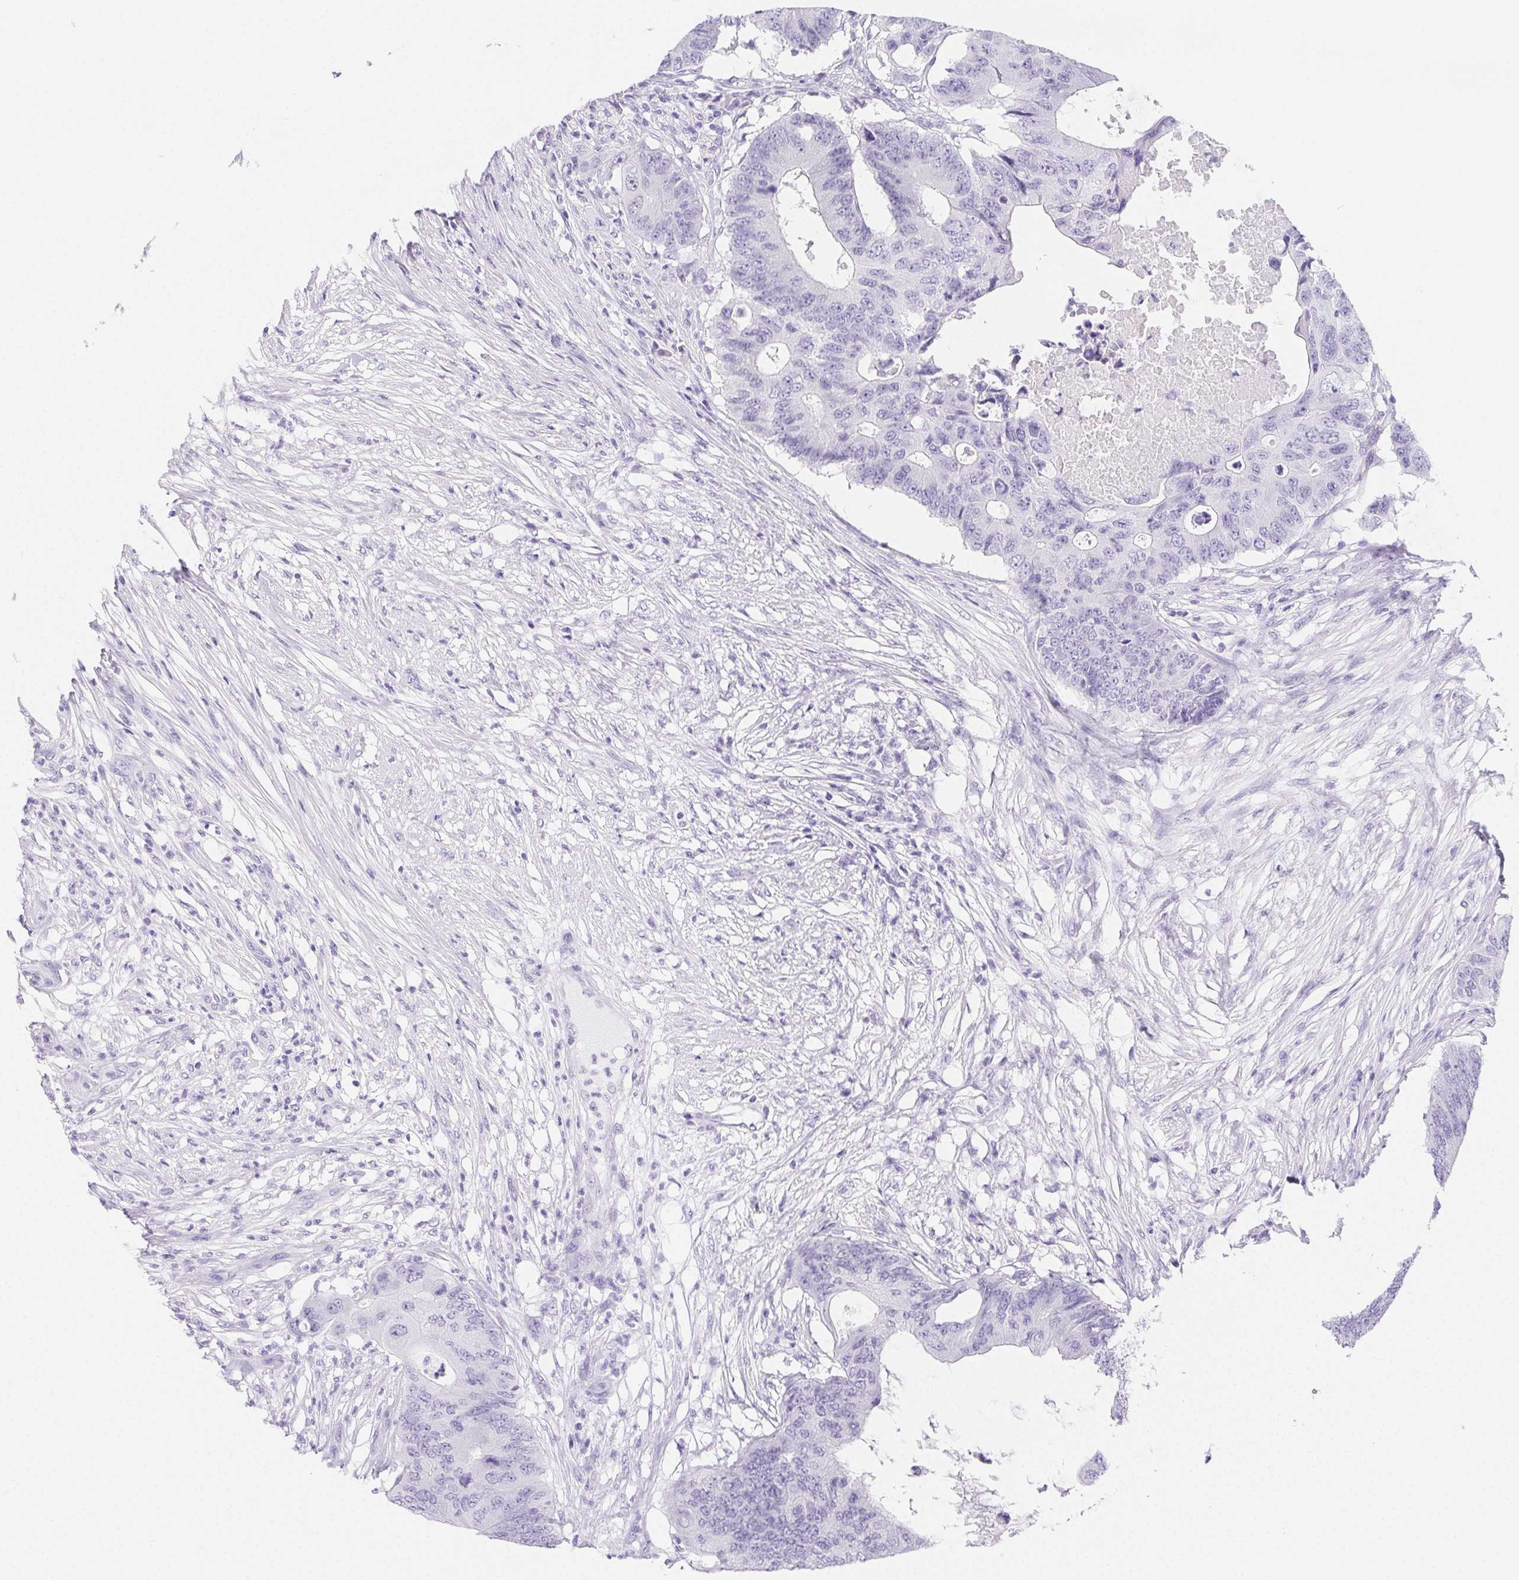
{"staining": {"intensity": "negative", "quantity": "none", "location": "none"}, "tissue": "colorectal cancer", "cell_type": "Tumor cells", "image_type": "cancer", "snomed": [{"axis": "morphology", "description": "Adenocarcinoma, NOS"}, {"axis": "topography", "description": "Colon"}], "caption": "Immunohistochemistry micrograph of human colorectal adenocarcinoma stained for a protein (brown), which reveals no staining in tumor cells. The staining was performed using DAB (3,3'-diaminobenzidine) to visualize the protein expression in brown, while the nuclei were stained in blue with hematoxylin (Magnification: 20x).", "gene": "HRC", "patient": {"sex": "male", "age": 71}}